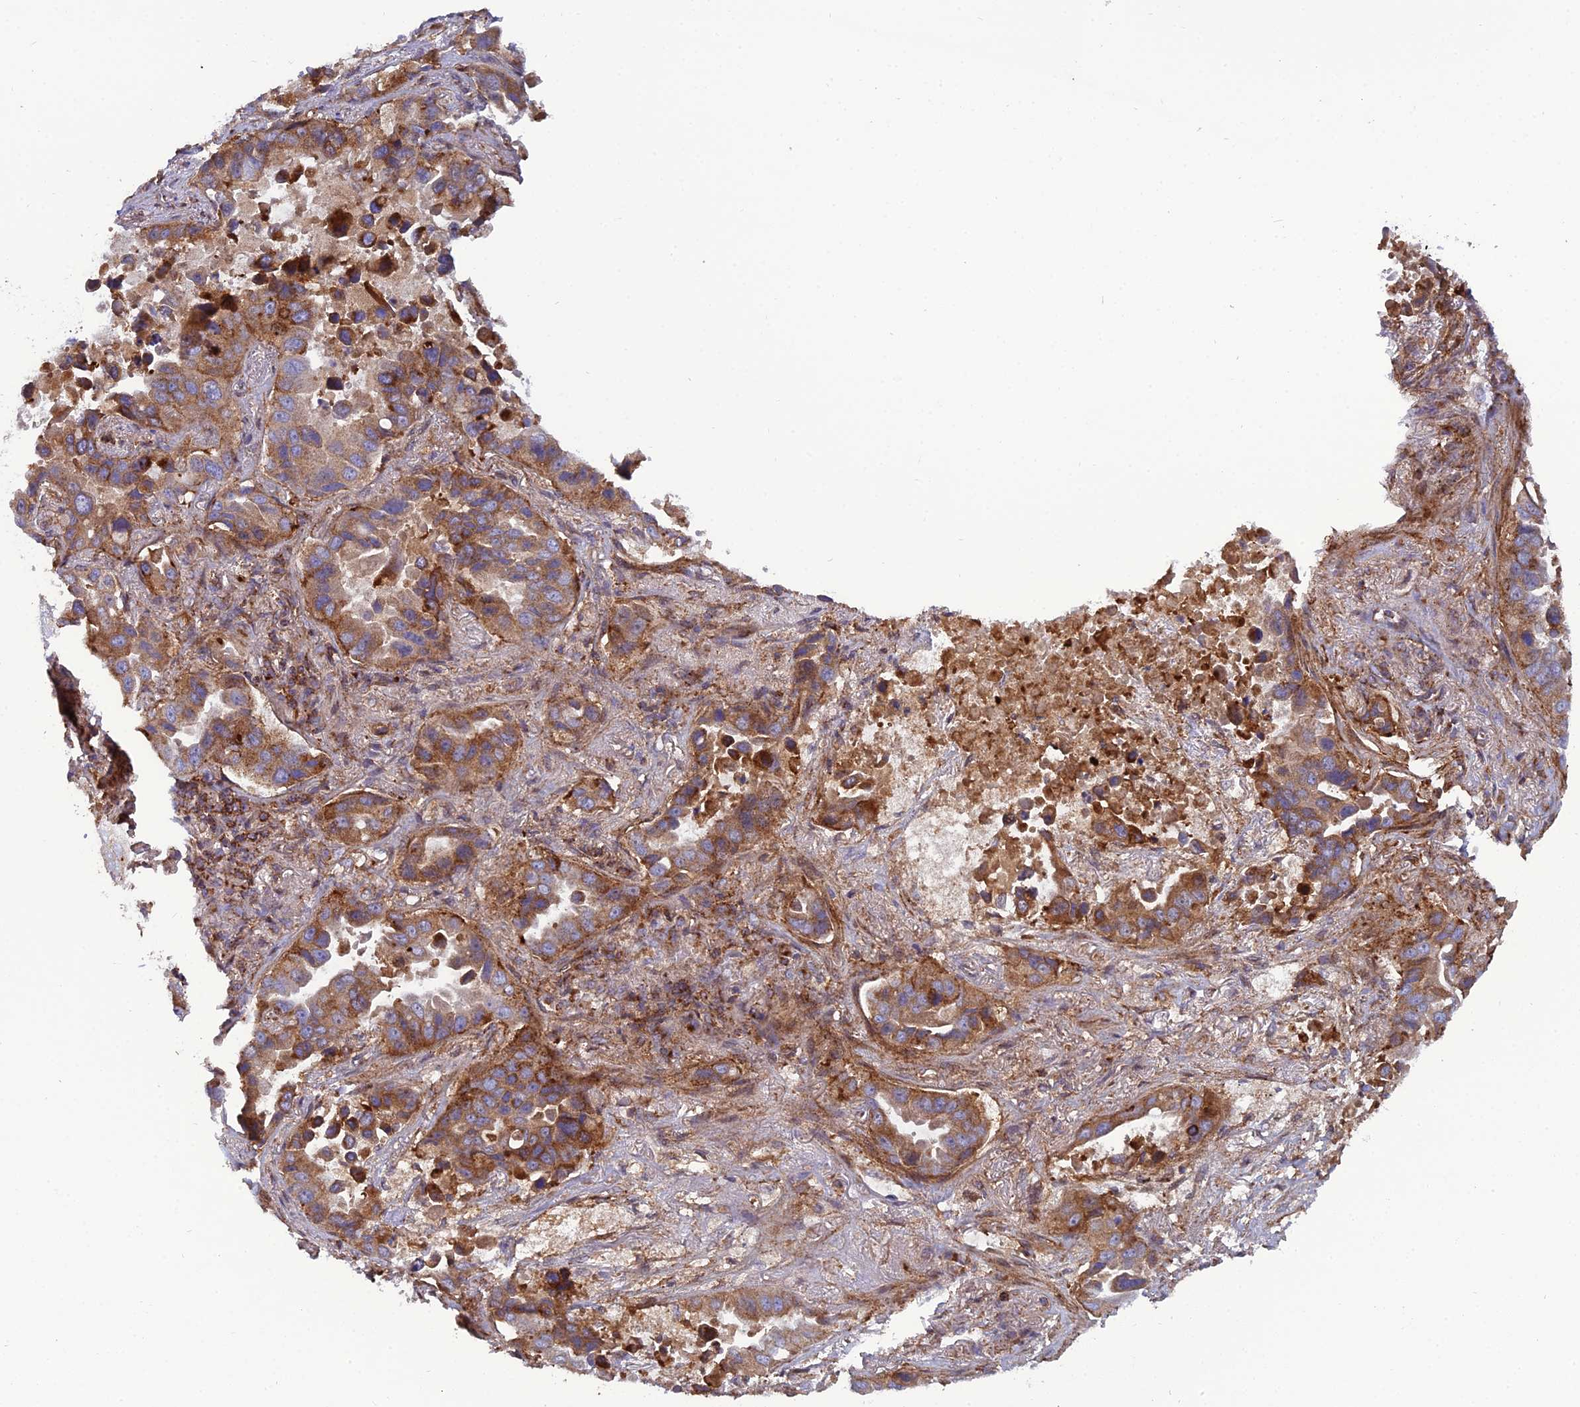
{"staining": {"intensity": "moderate", "quantity": ">75%", "location": "cytoplasmic/membranous"}, "tissue": "lung cancer", "cell_type": "Tumor cells", "image_type": "cancer", "snomed": [{"axis": "morphology", "description": "Adenocarcinoma, NOS"}, {"axis": "topography", "description": "Lung"}], "caption": "Protein analysis of lung cancer (adenocarcinoma) tissue demonstrates moderate cytoplasmic/membranous staining in about >75% of tumor cells. (Stains: DAB (3,3'-diaminobenzidine) in brown, nuclei in blue, Microscopy: brightfield microscopy at high magnification).", "gene": "LNPEP", "patient": {"sex": "male", "age": 64}}